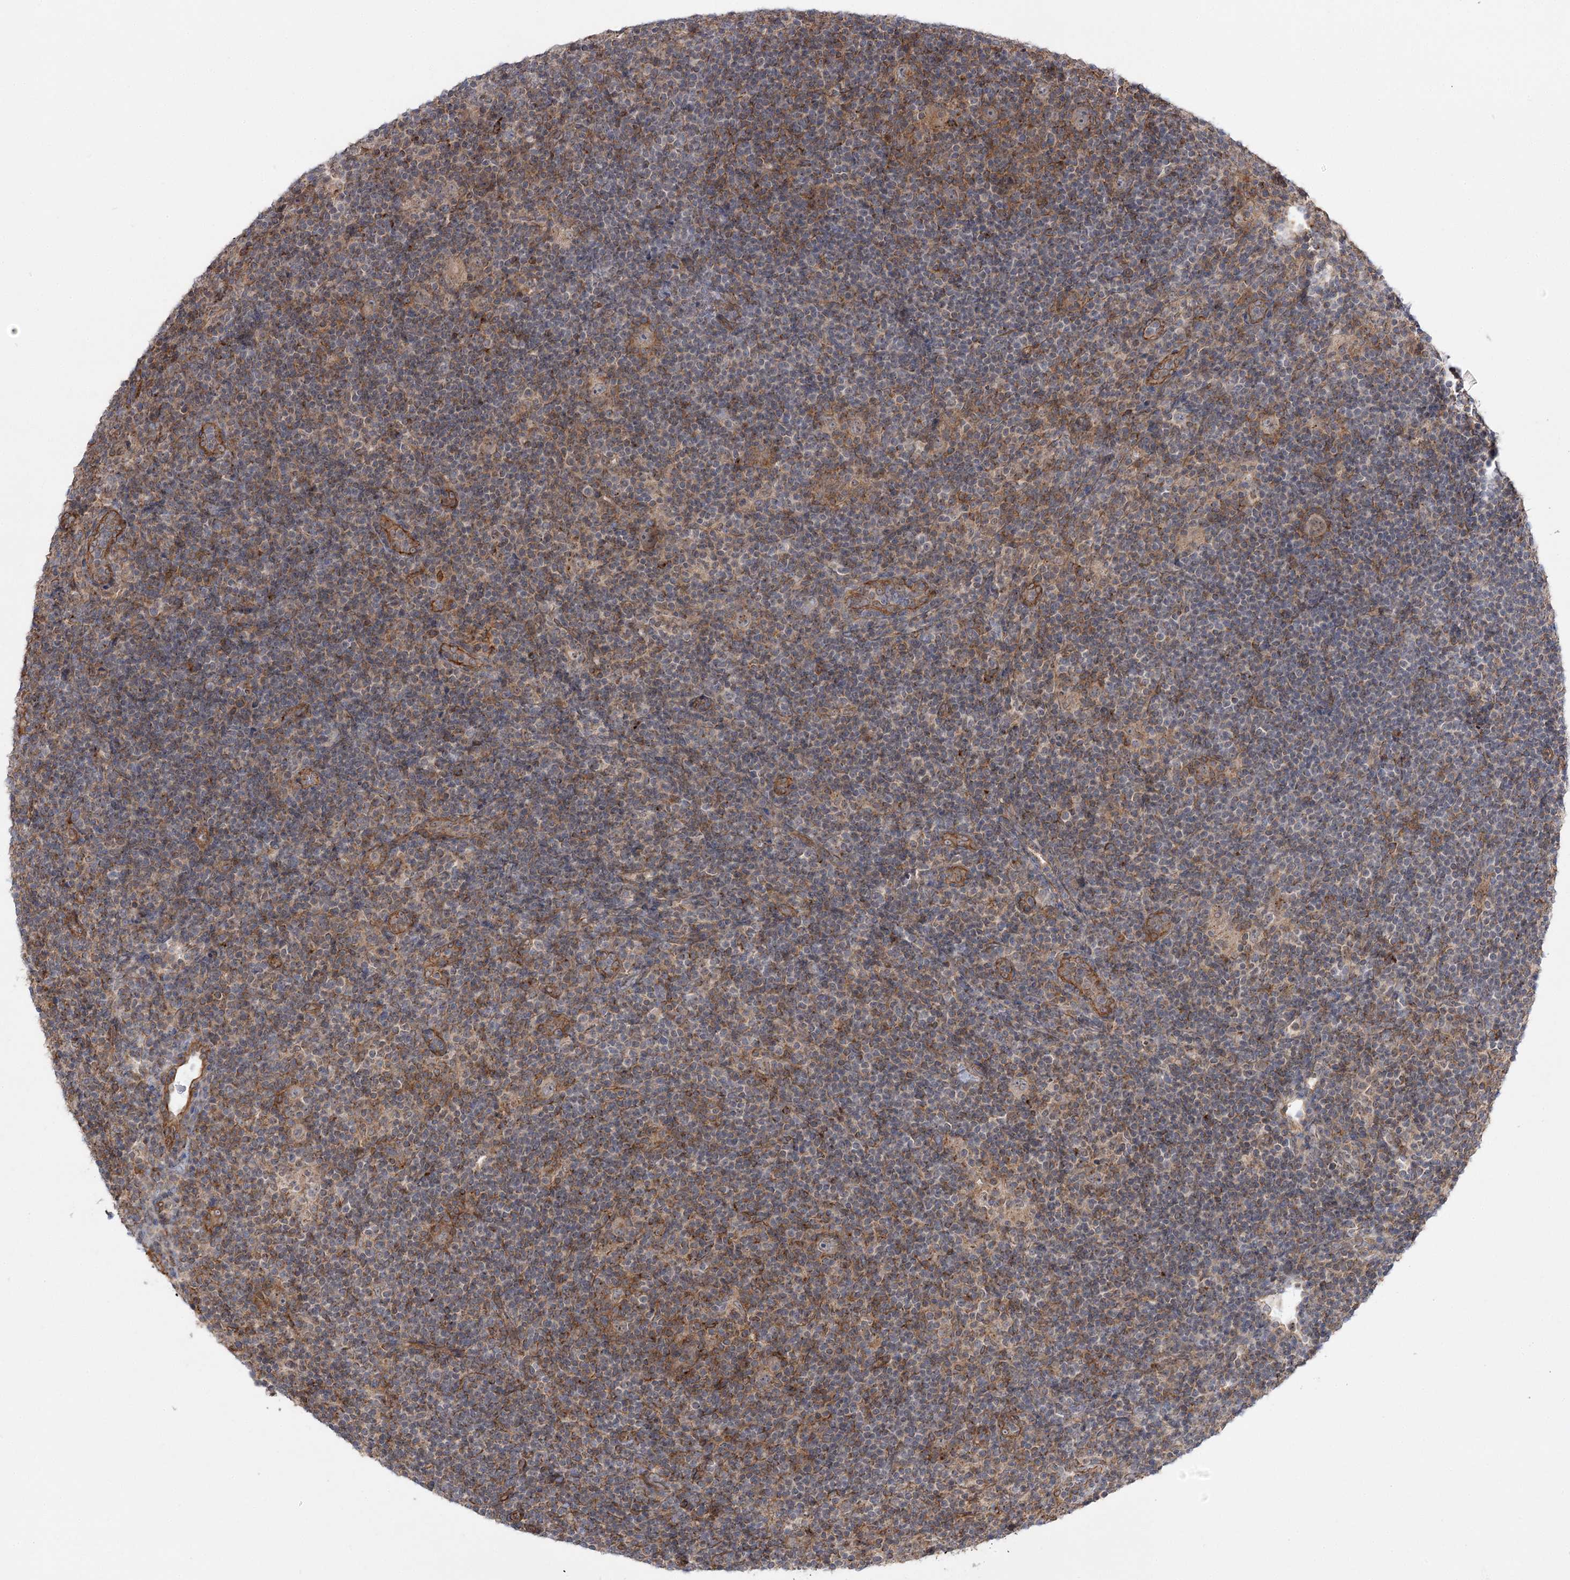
{"staining": {"intensity": "moderate", "quantity": "<25%", "location": "cytoplasmic/membranous"}, "tissue": "lymphoma", "cell_type": "Tumor cells", "image_type": "cancer", "snomed": [{"axis": "morphology", "description": "Hodgkin's disease, NOS"}, {"axis": "topography", "description": "Lymph node"}], "caption": "IHC histopathology image of neoplastic tissue: human lymphoma stained using immunohistochemistry exhibits low levels of moderate protein expression localized specifically in the cytoplasmic/membranous of tumor cells, appearing as a cytoplasmic/membranous brown color.", "gene": "SH3BP5L", "patient": {"sex": "female", "age": 57}}